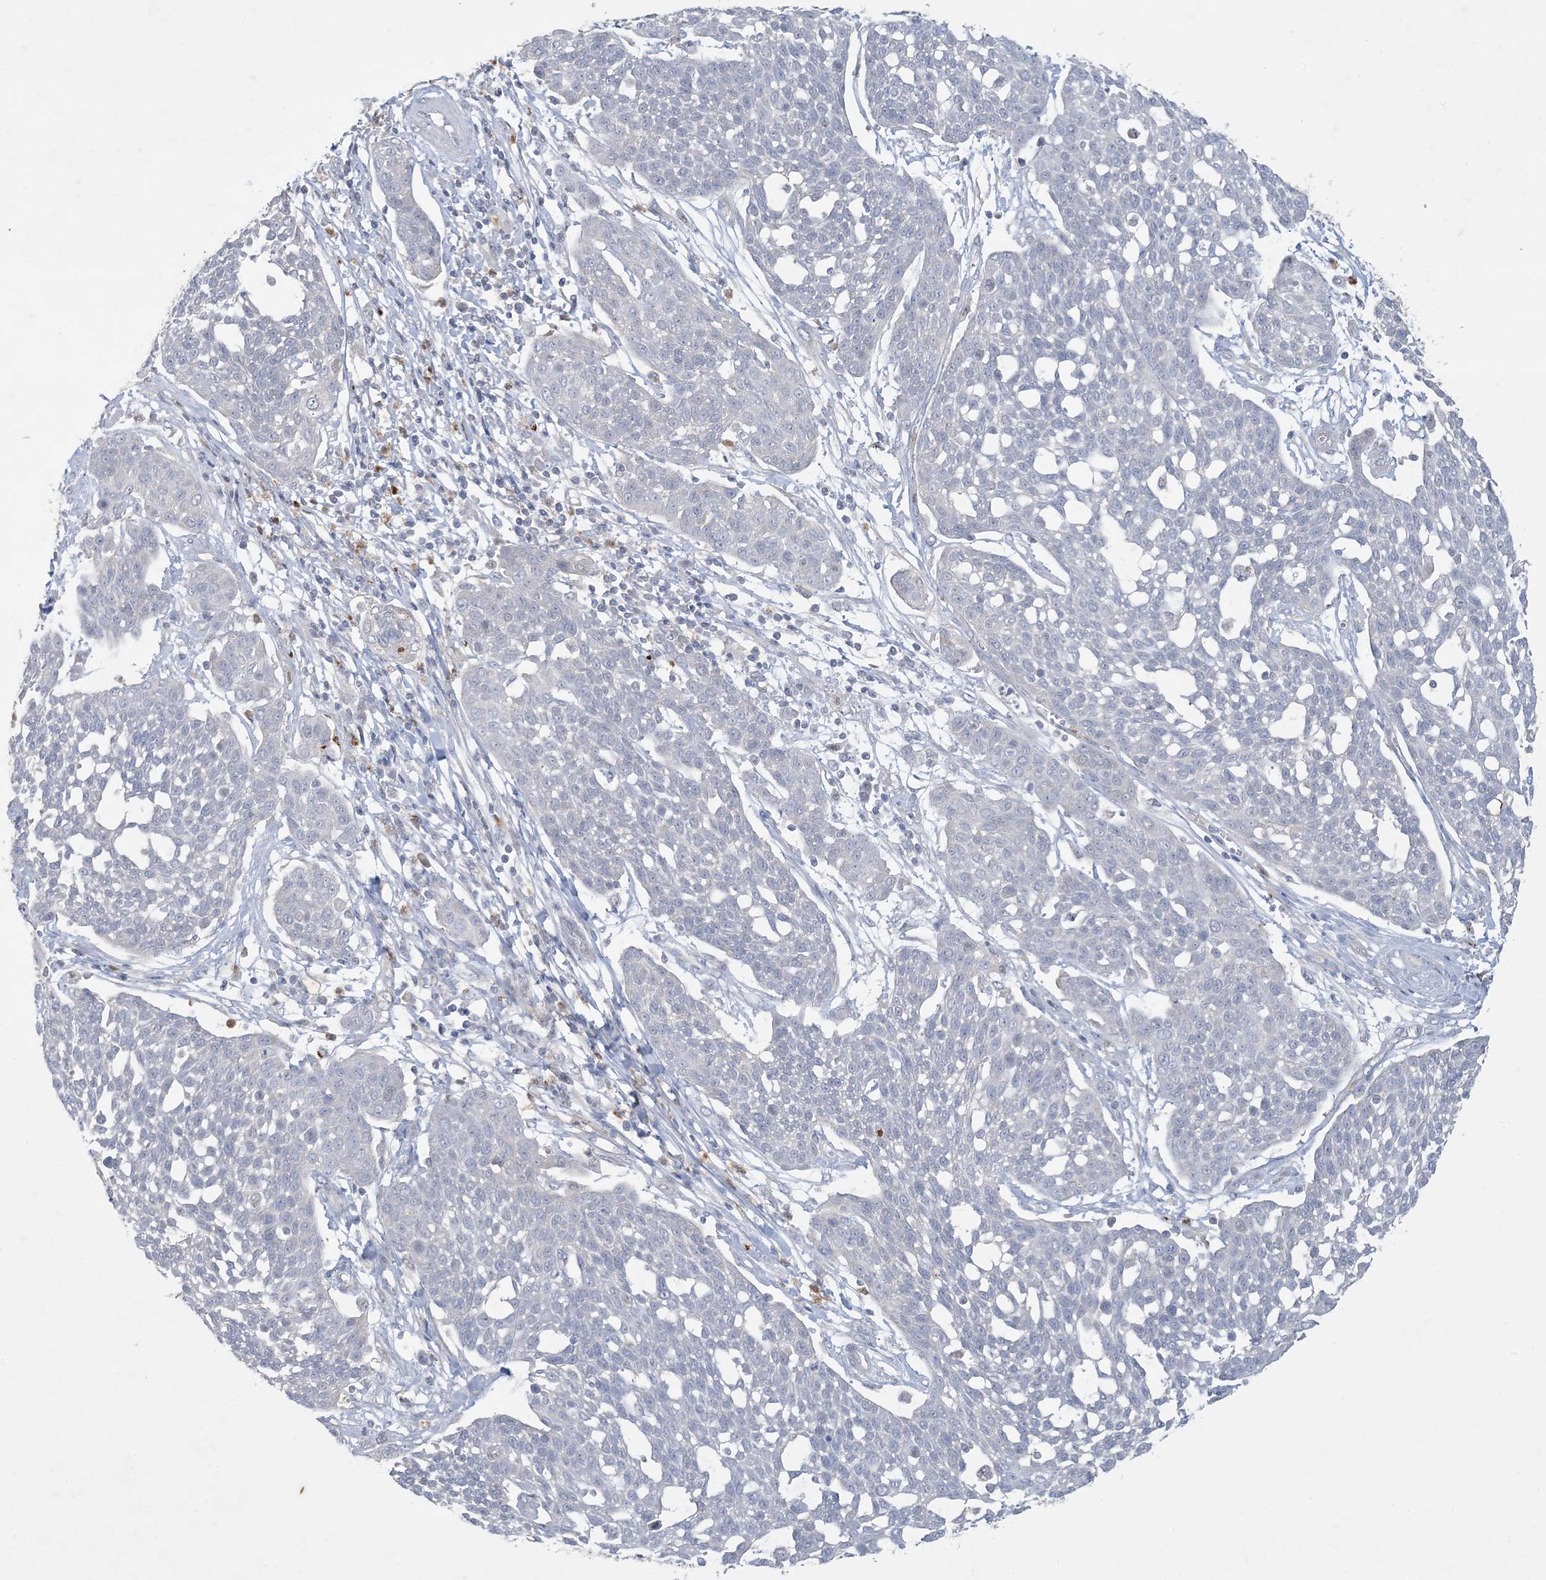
{"staining": {"intensity": "negative", "quantity": "none", "location": "none"}, "tissue": "cervical cancer", "cell_type": "Tumor cells", "image_type": "cancer", "snomed": [{"axis": "morphology", "description": "Squamous cell carcinoma, NOS"}, {"axis": "topography", "description": "Cervix"}], "caption": "This image is of cervical cancer stained with immunohistochemistry (IHC) to label a protein in brown with the nuclei are counter-stained blue. There is no expression in tumor cells.", "gene": "KIF3A", "patient": {"sex": "female", "age": 34}}